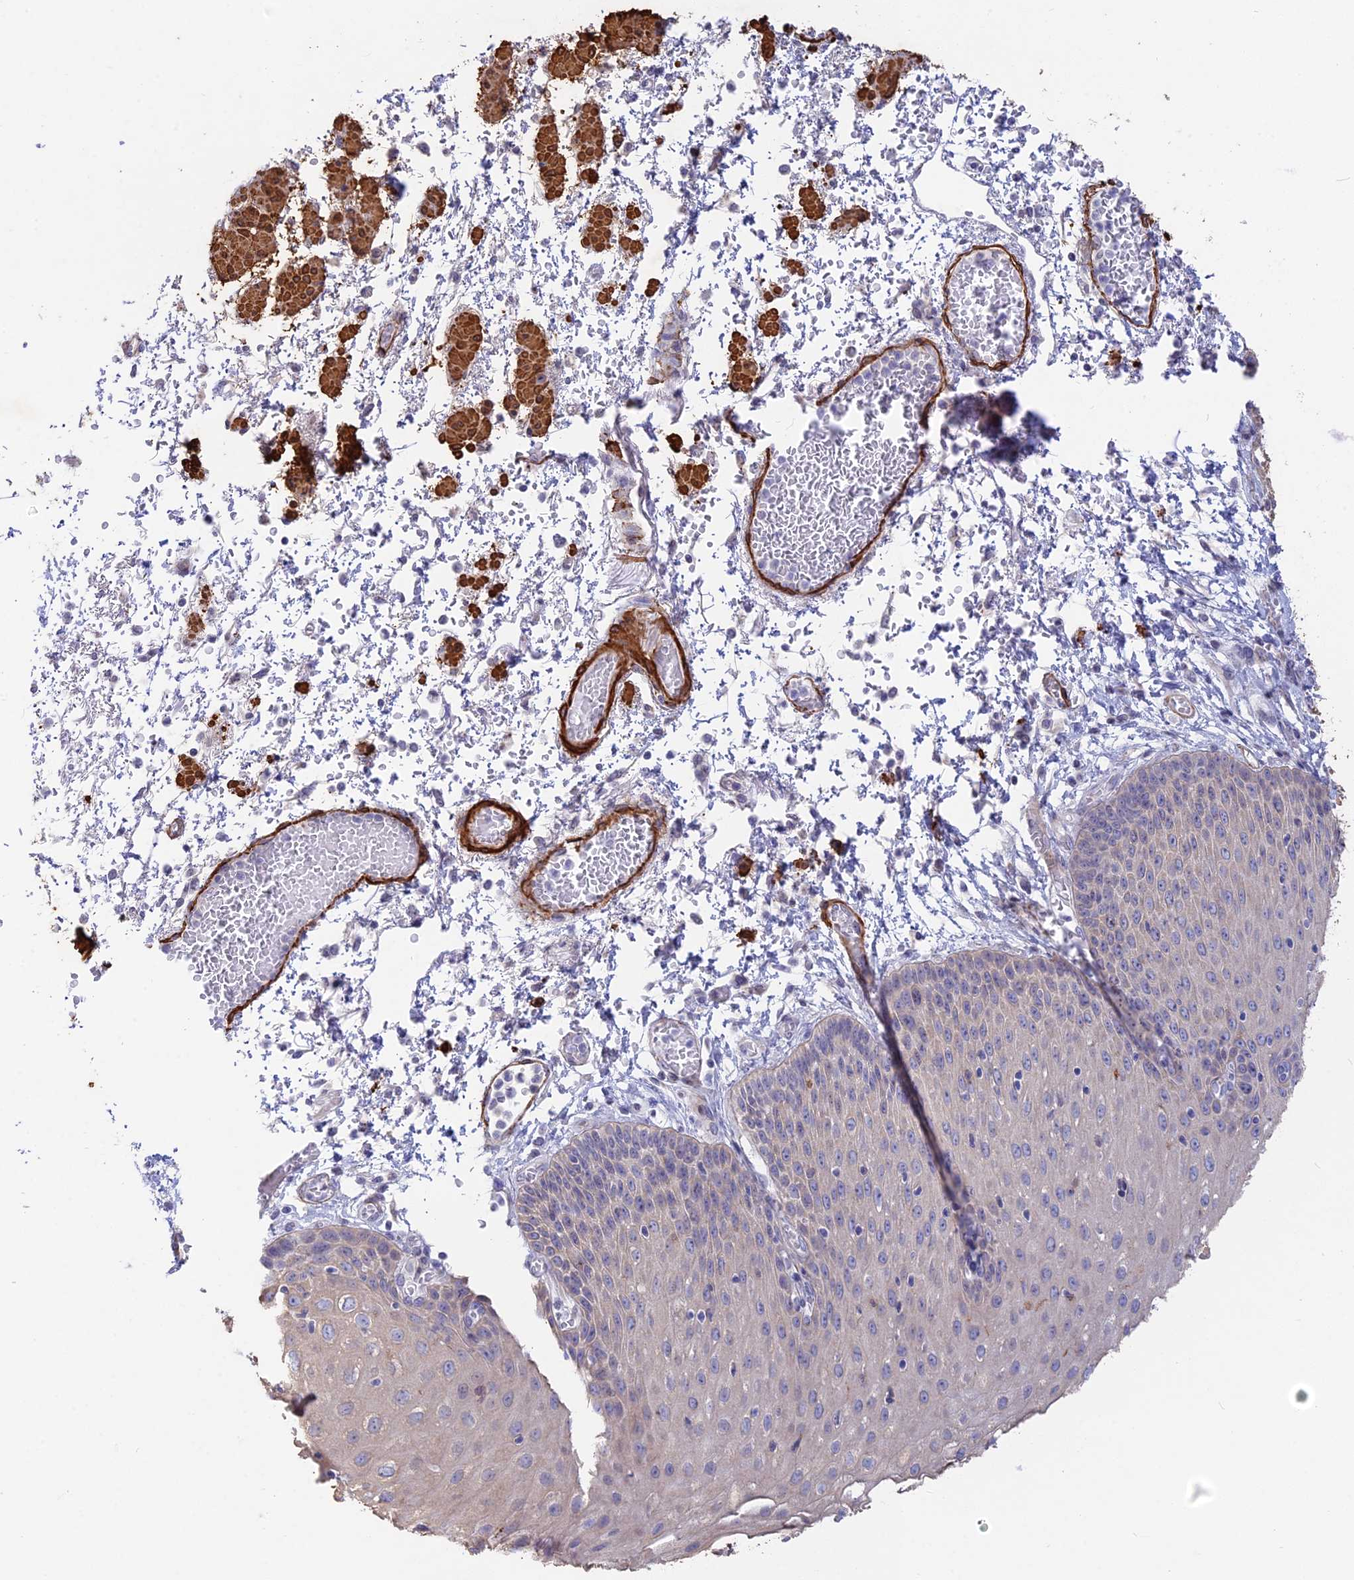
{"staining": {"intensity": "negative", "quantity": "none", "location": "none"}, "tissue": "esophagus", "cell_type": "Squamous epithelial cells", "image_type": "normal", "snomed": [{"axis": "morphology", "description": "Normal tissue, NOS"}, {"axis": "topography", "description": "Esophagus"}], "caption": "Immunohistochemistry image of benign esophagus: human esophagus stained with DAB reveals no significant protein expression in squamous epithelial cells.", "gene": "CCDC154", "patient": {"sex": "male", "age": 81}}